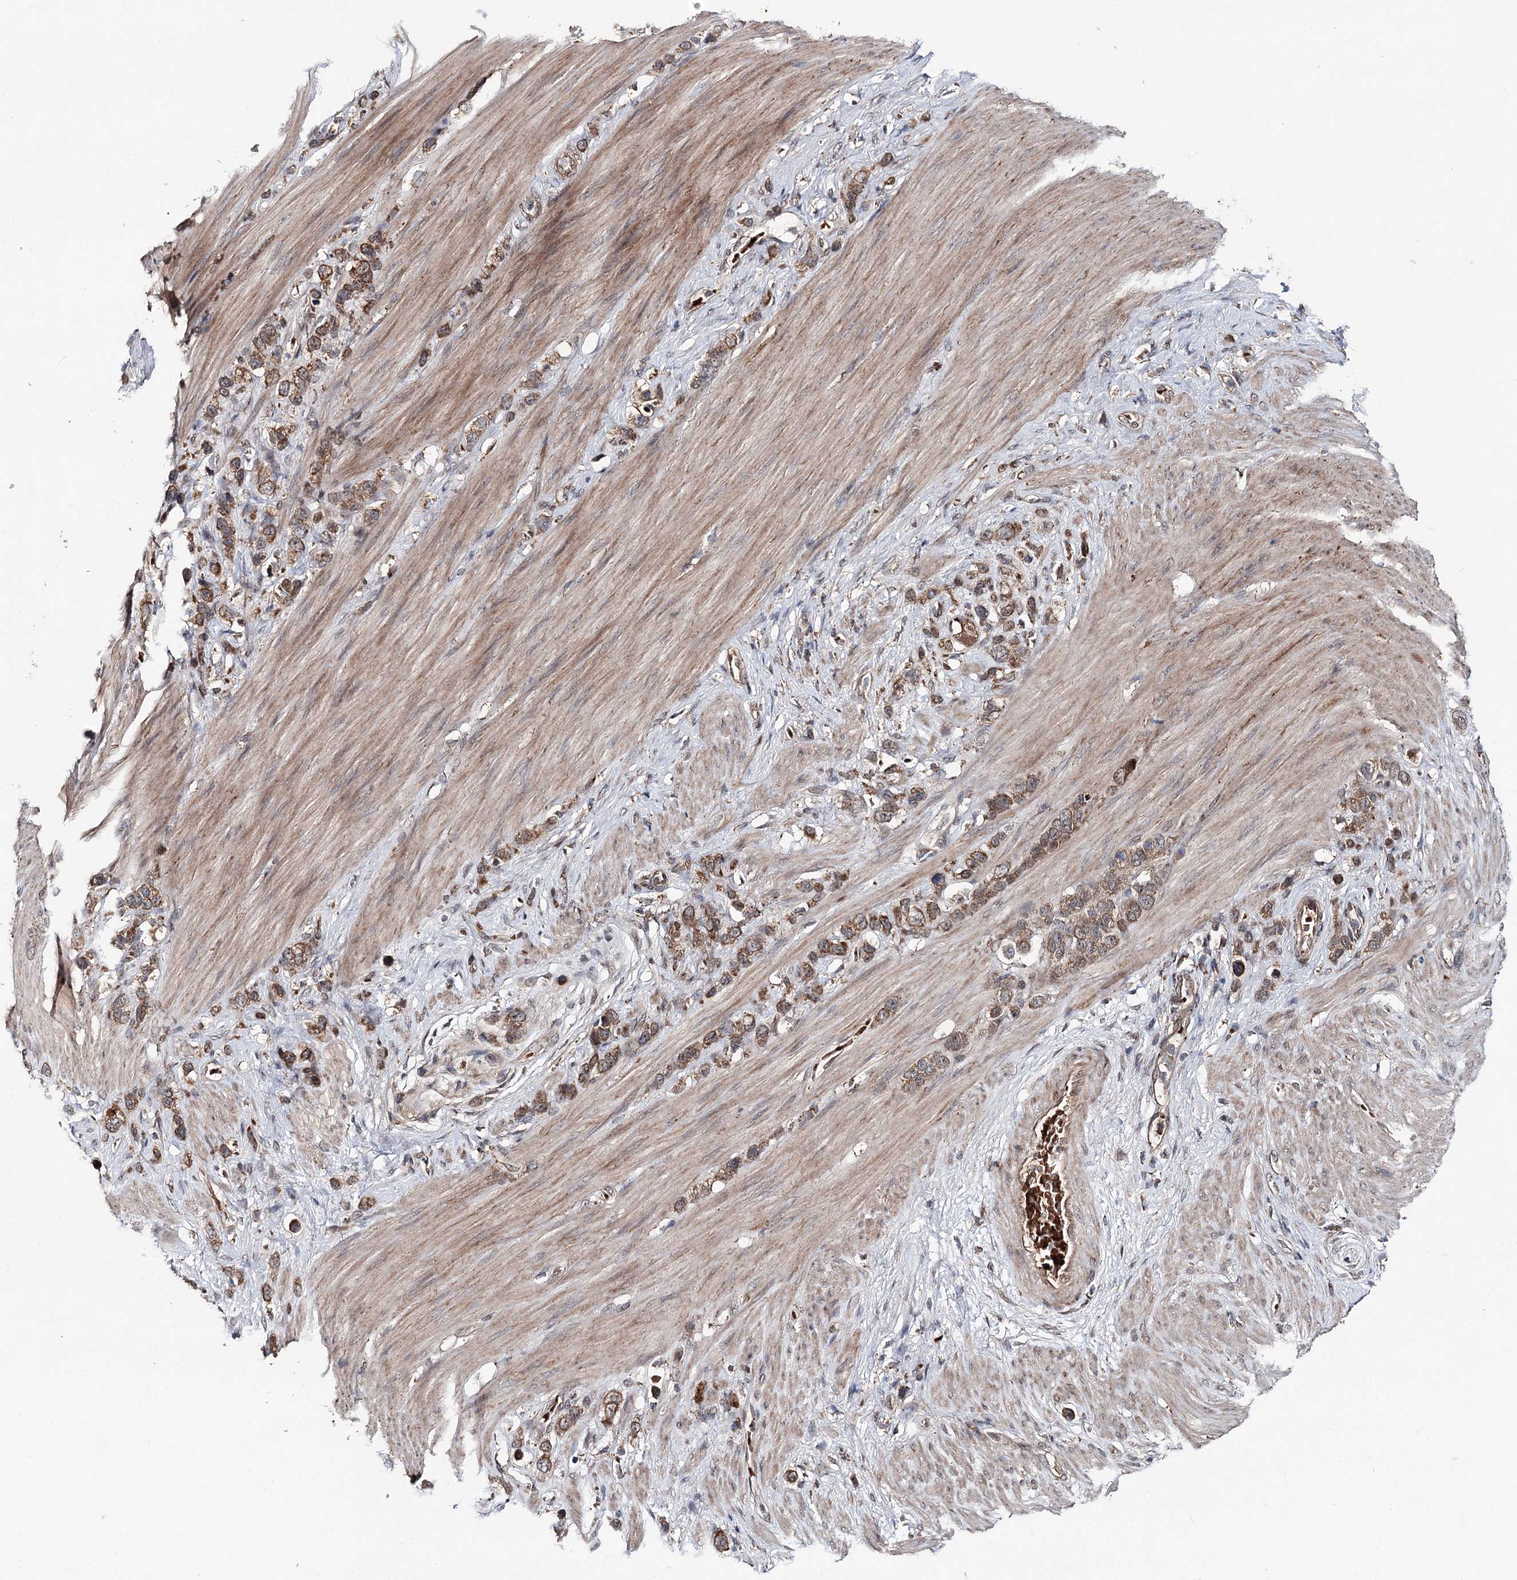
{"staining": {"intensity": "moderate", "quantity": ">75%", "location": "cytoplasmic/membranous"}, "tissue": "stomach cancer", "cell_type": "Tumor cells", "image_type": "cancer", "snomed": [{"axis": "morphology", "description": "Adenocarcinoma, NOS"}, {"axis": "morphology", "description": "Adenocarcinoma, High grade"}, {"axis": "topography", "description": "Stomach, upper"}, {"axis": "topography", "description": "Stomach, lower"}], "caption": "The micrograph displays a brown stain indicating the presence of a protein in the cytoplasmic/membranous of tumor cells in stomach cancer (adenocarcinoma). The protein is stained brown, and the nuclei are stained in blue (DAB IHC with brightfield microscopy, high magnification).", "gene": "MSANTD2", "patient": {"sex": "female", "age": 65}}